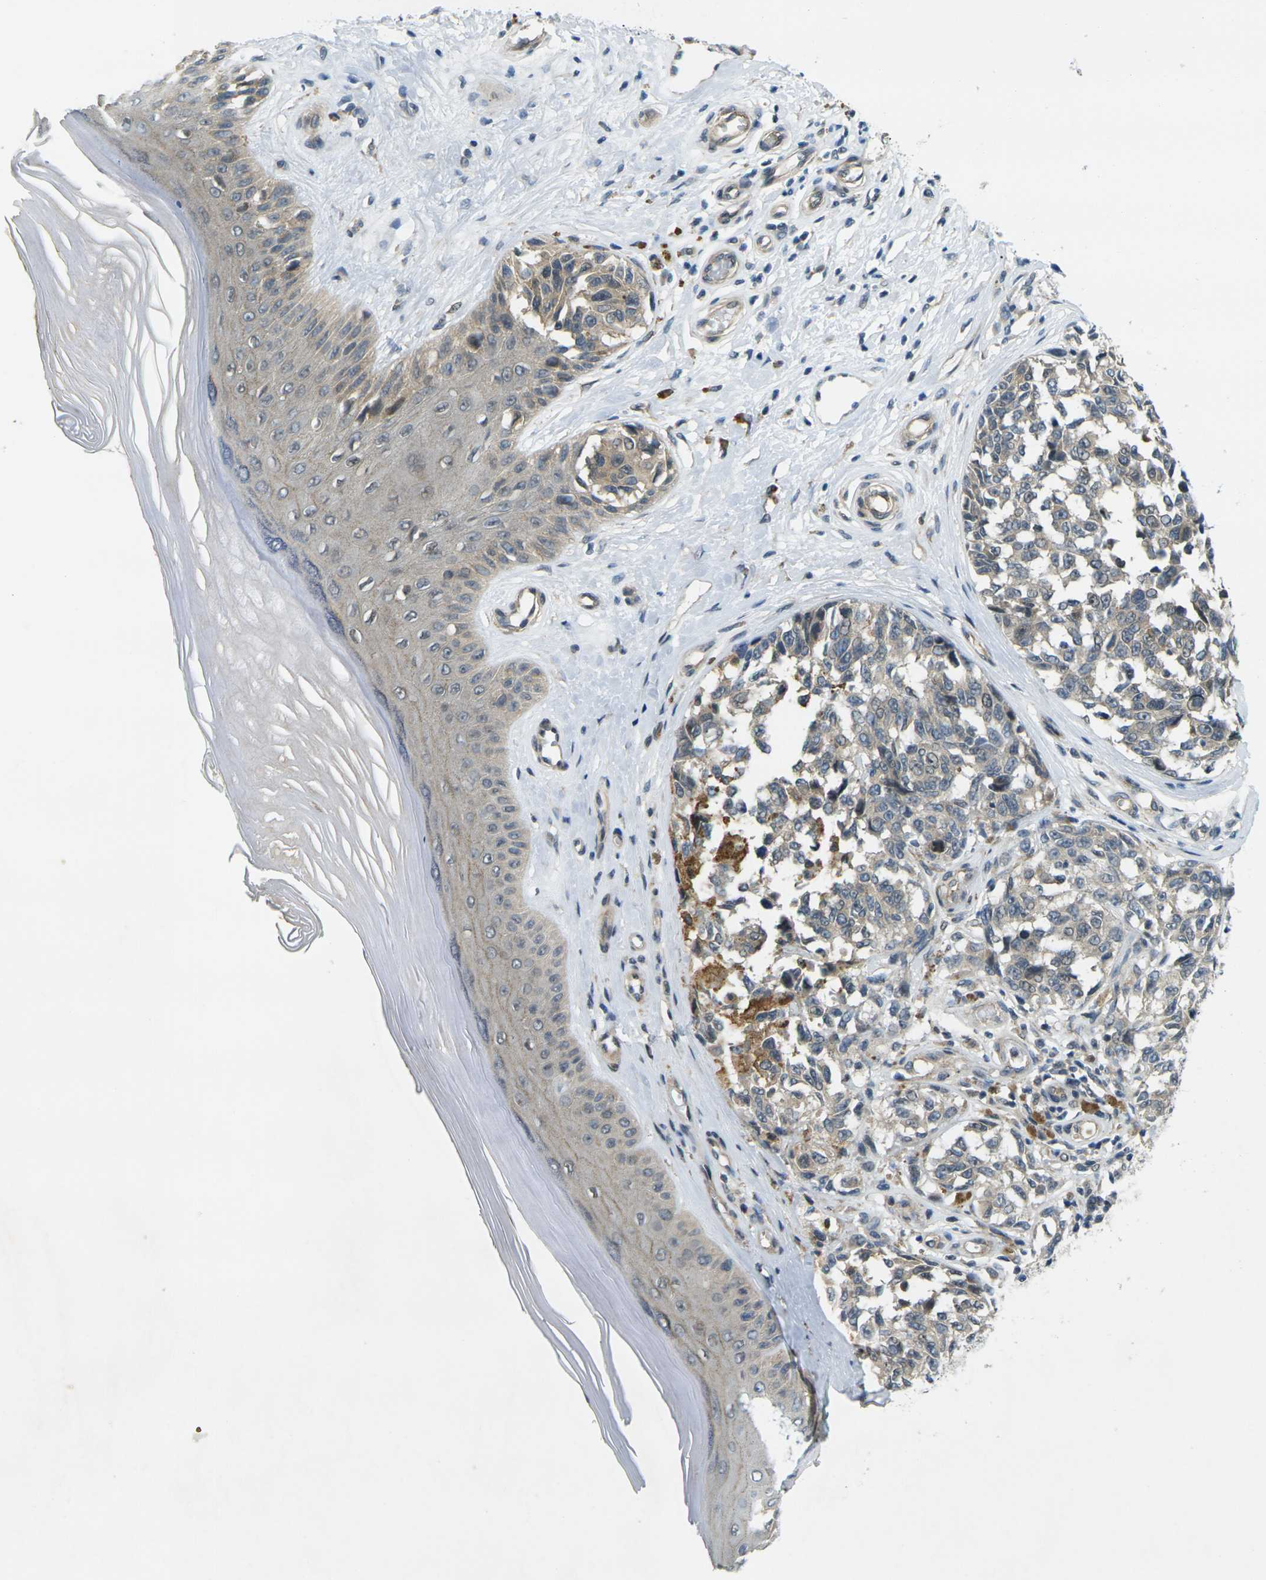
{"staining": {"intensity": "negative", "quantity": "none", "location": "none"}, "tissue": "melanoma", "cell_type": "Tumor cells", "image_type": "cancer", "snomed": [{"axis": "morphology", "description": "Malignant melanoma, NOS"}, {"axis": "topography", "description": "Skin"}], "caption": "Immunohistochemistry image of neoplastic tissue: human melanoma stained with DAB (3,3'-diaminobenzidine) demonstrates no significant protein staining in tumor cells.", "gene": "KCTD10", "patient": {"sex": "female", "age": 64}}